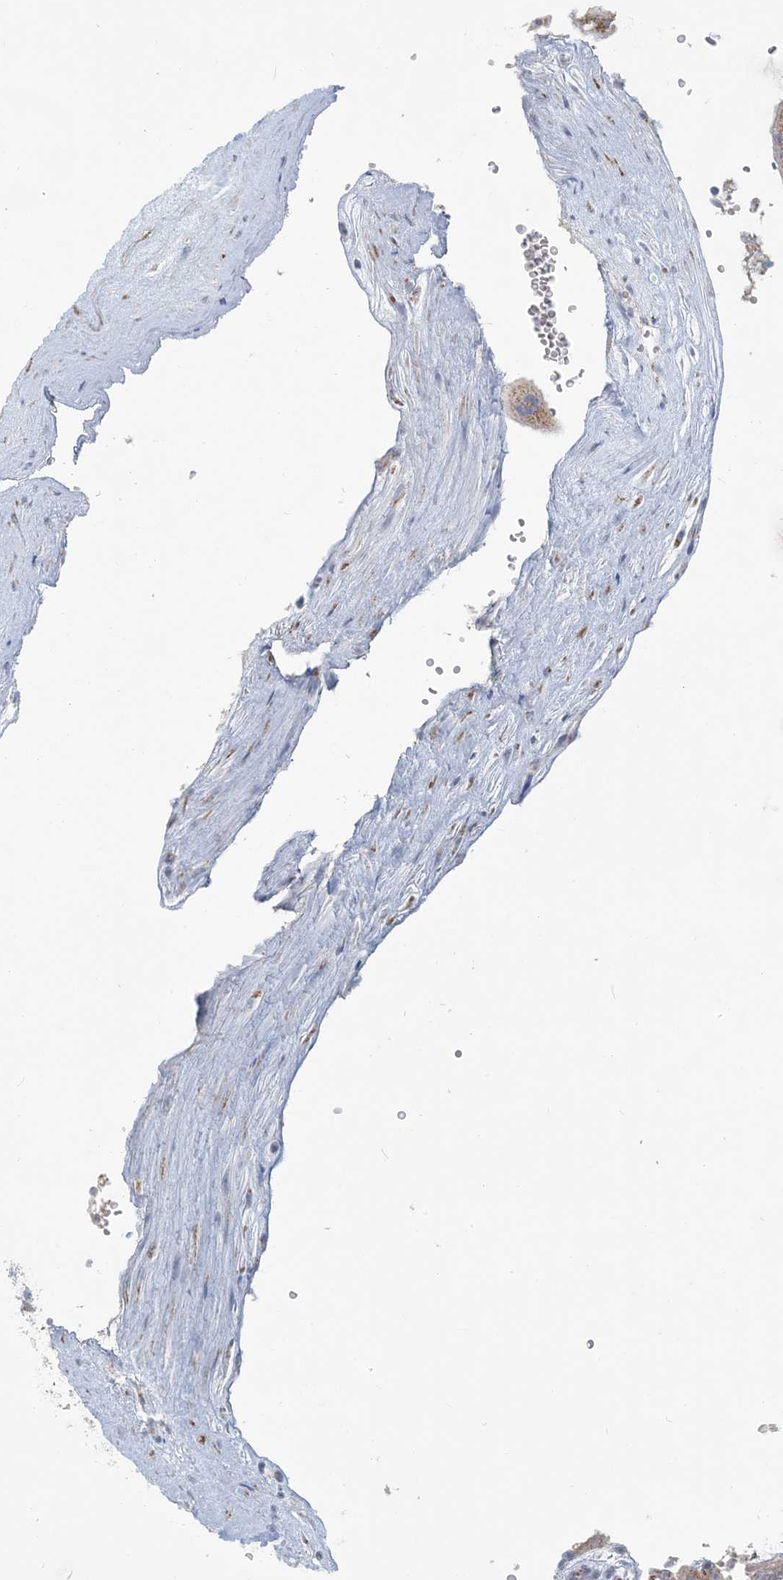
{"staining": {"intensity": "moderate", "quantity": ">75%", "location": "cytoplasmic/membranous"}, "tissue": "placenta", "cell_type": "Decidual cells", "image_type": "normal", "snomed": [{"axis": "morphology", "description": "Normal tissue, NOS"}, {"axis": "topography", "description": "Placenta"}], "caption": "Protein staining exhibits moderate cytoplasmic/membranous positivity in approximately >75% of decidual cells in normal placenta.", "gene": "SCML1", "patient": {"sex": "female", "age": 18}}